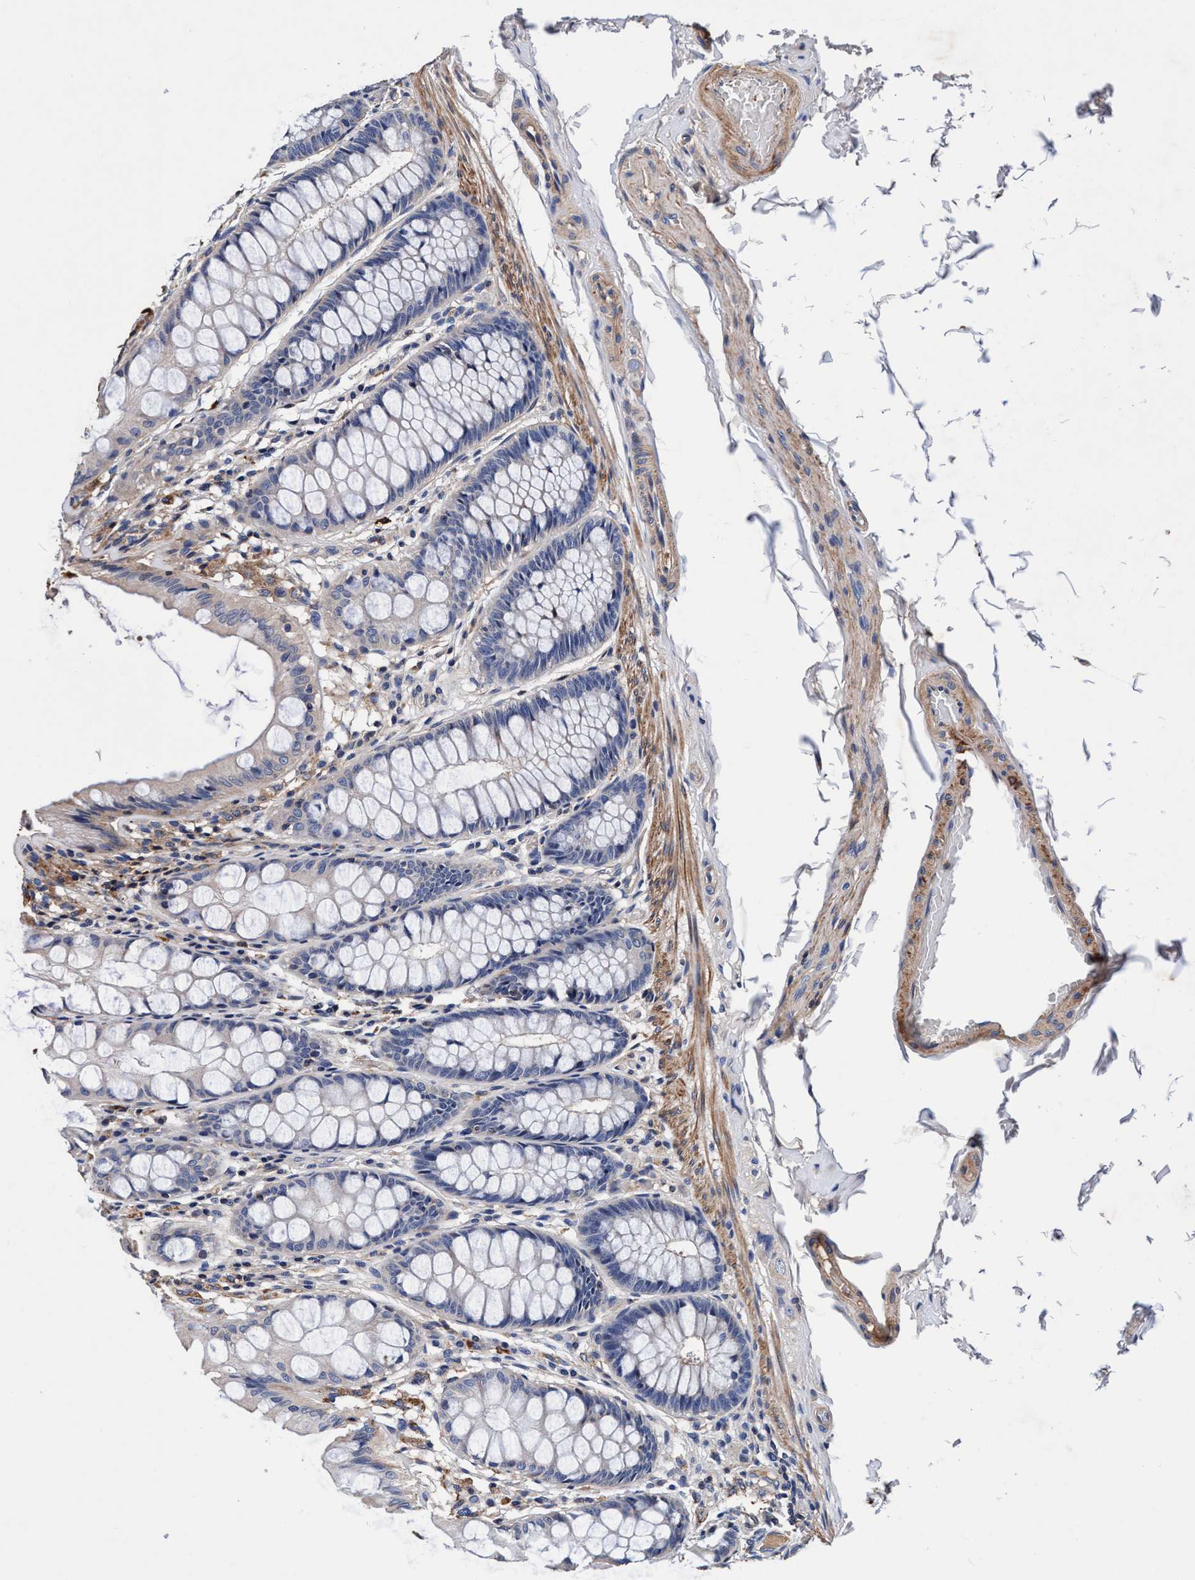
{"staining": {"intensity": "negative", "quantity": "none", "location": "none"}, "tissue": "colon", "cell_type": "Endothelial cells", "image_type": "normal", "snomed": [{"axis": "morphology", "description": "Normal tissue, NOS"}, {"axis": "topography", "description": "Colon"}], "caption": "A photomicrograph of human colon is negative for staining in endothelial cells. (Stains: DAB (3,3'-diaminobenzidine) immunohistochemistry (IHC) with hematoxylin counter stain, Microscopy: brightfield microscopy at high magnification).", "gene": "RNF208", "patient": {"sex": "male", "age": 47}}